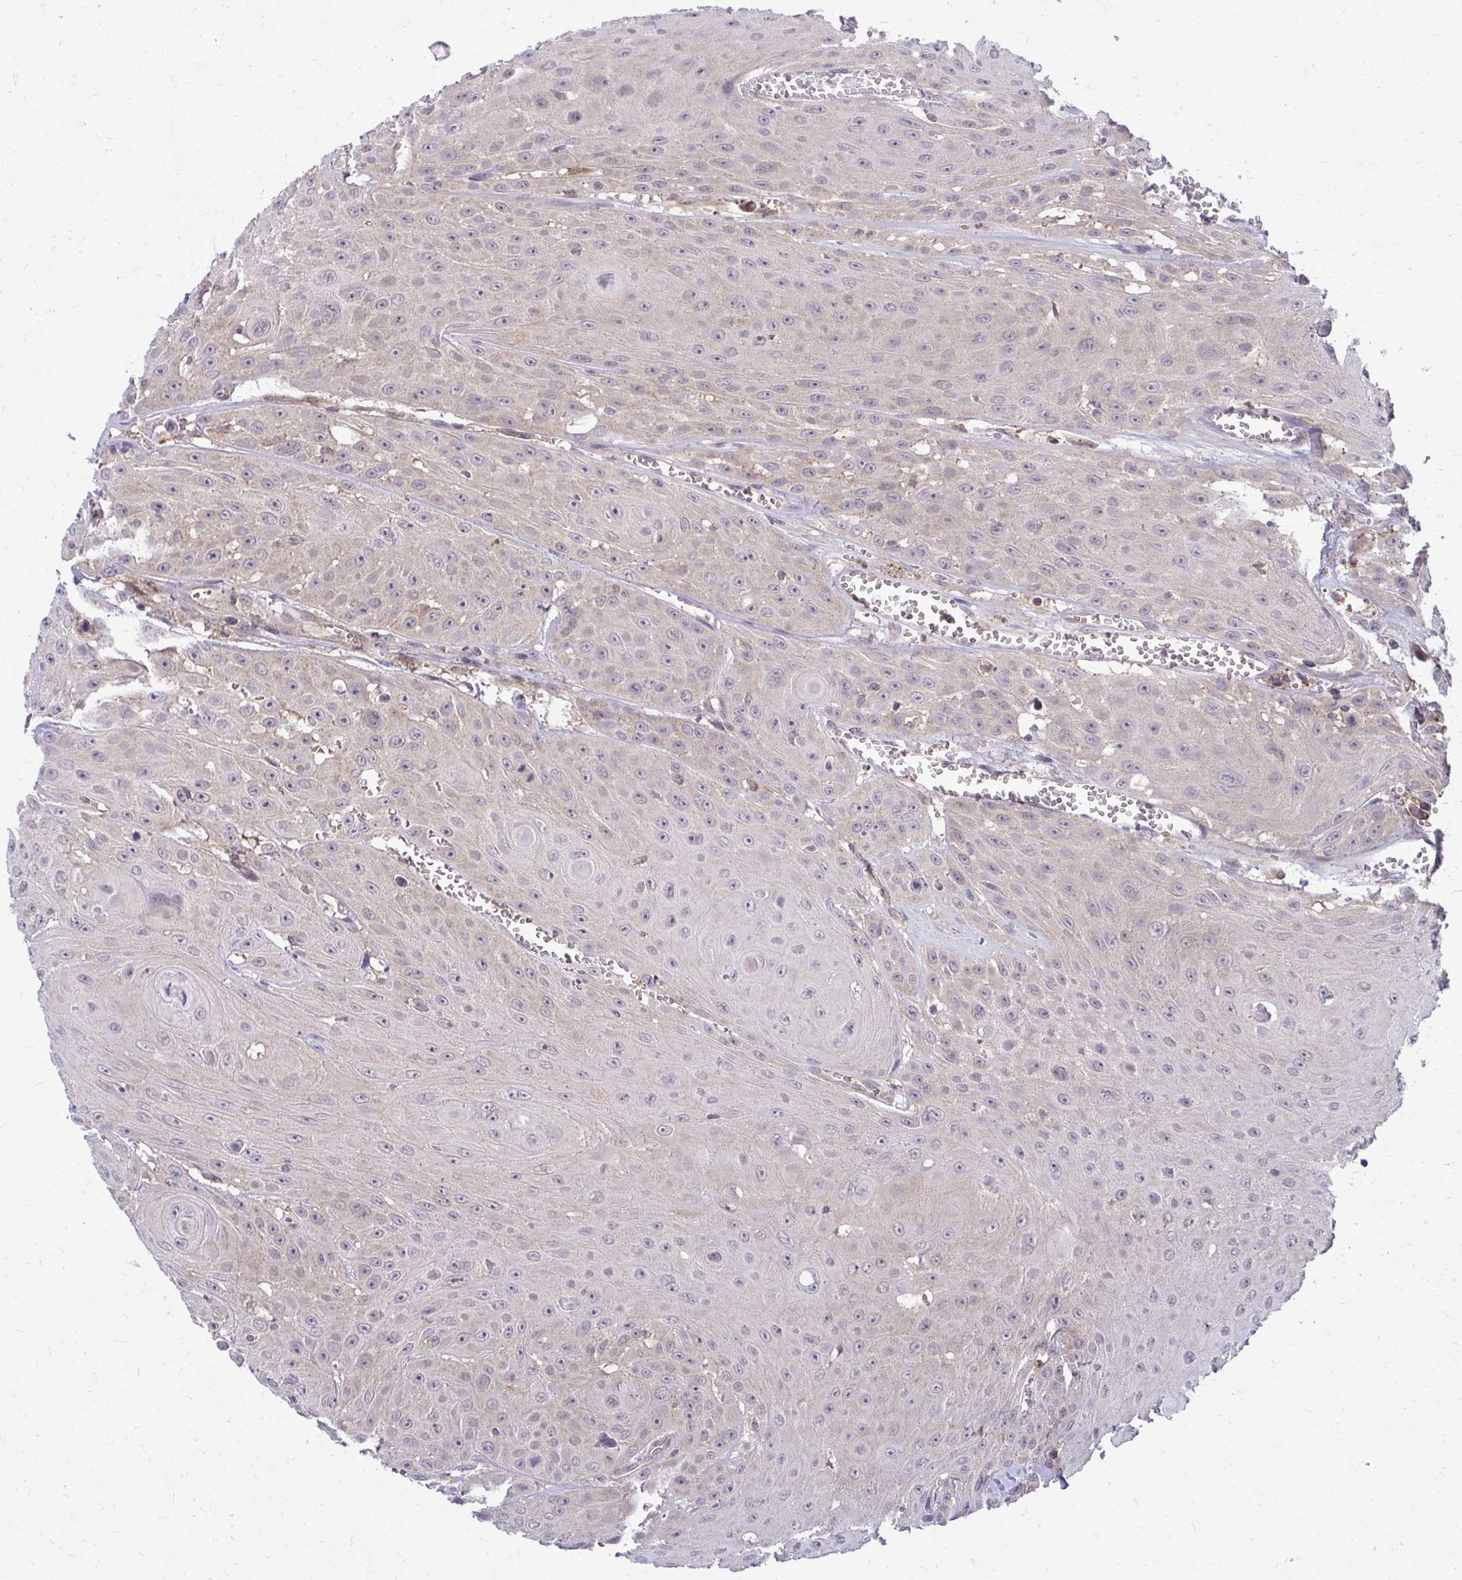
{"staining": {"intensity": "negative", "quantity": "none", "location": "none"}, "tissue": "head and neck cancer", "cell_type": "Tumor cells", "image_type": "cancer", "snomed": [{"axis": "morphology", "description": "Squamous cell carcinoma, NOS"}, {"axis": "topography", "description": "Oral tissue"}, {"axis": "topography", "description": "Head-Neck"}], "caption": "IHC of human head and neck squamous cell carcinoma demonstrates no staining in tumor cells.", "gene": "HDHD2", "patient": {"sex": "male", "age": 81}}